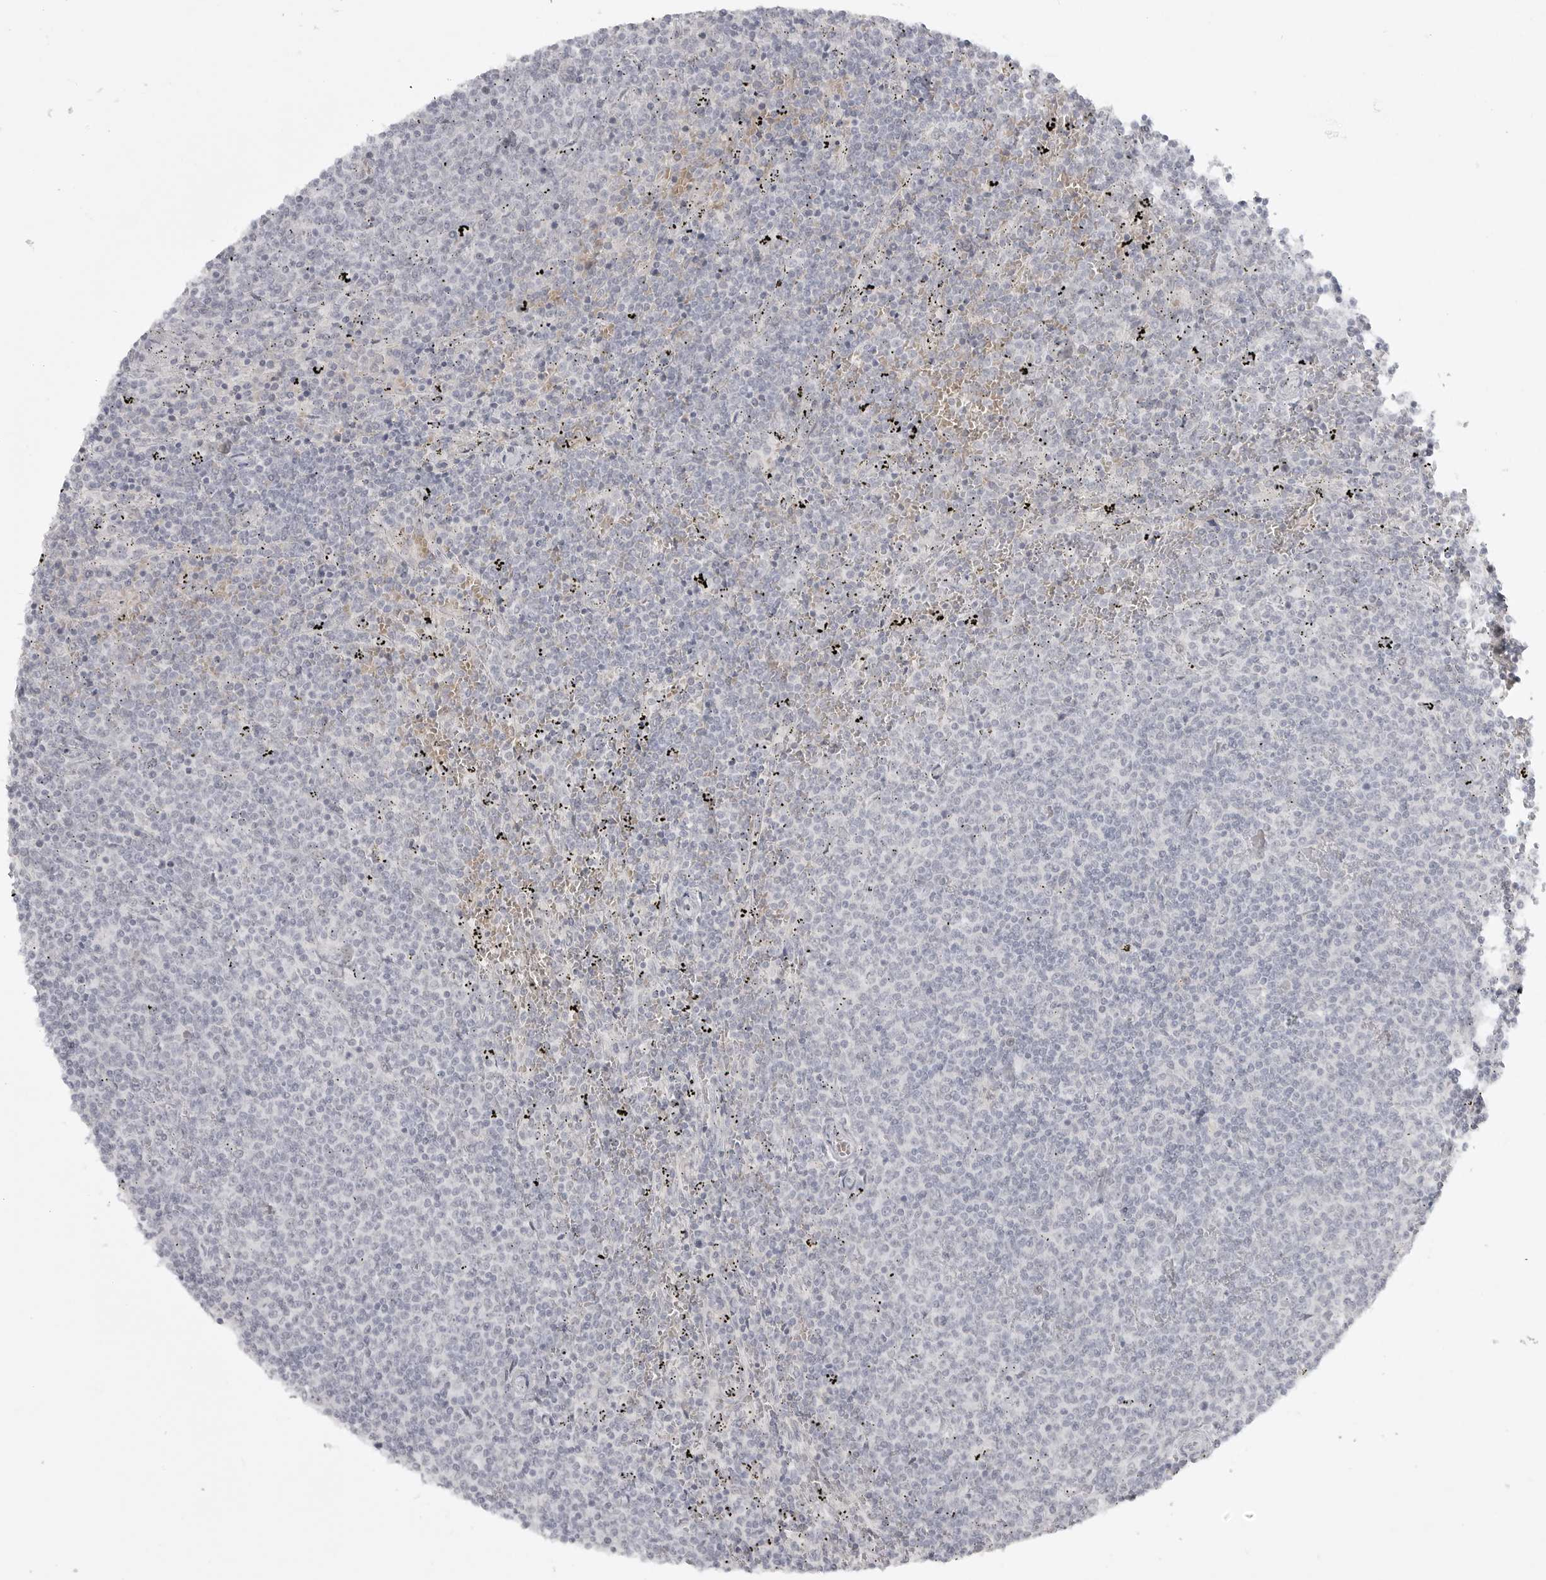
{"staining": {"intensity": "negative", "quantity": "none", "location": "none"}, "tissue": "lymphoma", "cell_type": "Tumor cells", "image_type": "cancer", "snomed": [{"axis": "morphology", "description": "Malignant lymphoma, non-Hodgkin's type, Low grade"}, {"axis": "topography", "description": "Spleen"}], "caption": "IHC histopathology image of neoplastic tissue: lymphoma stained with DAB reveals no significant protein staining in tumor cells.", "gene": "TCTN3", "patient": {"sex": "female", "age": 50}}